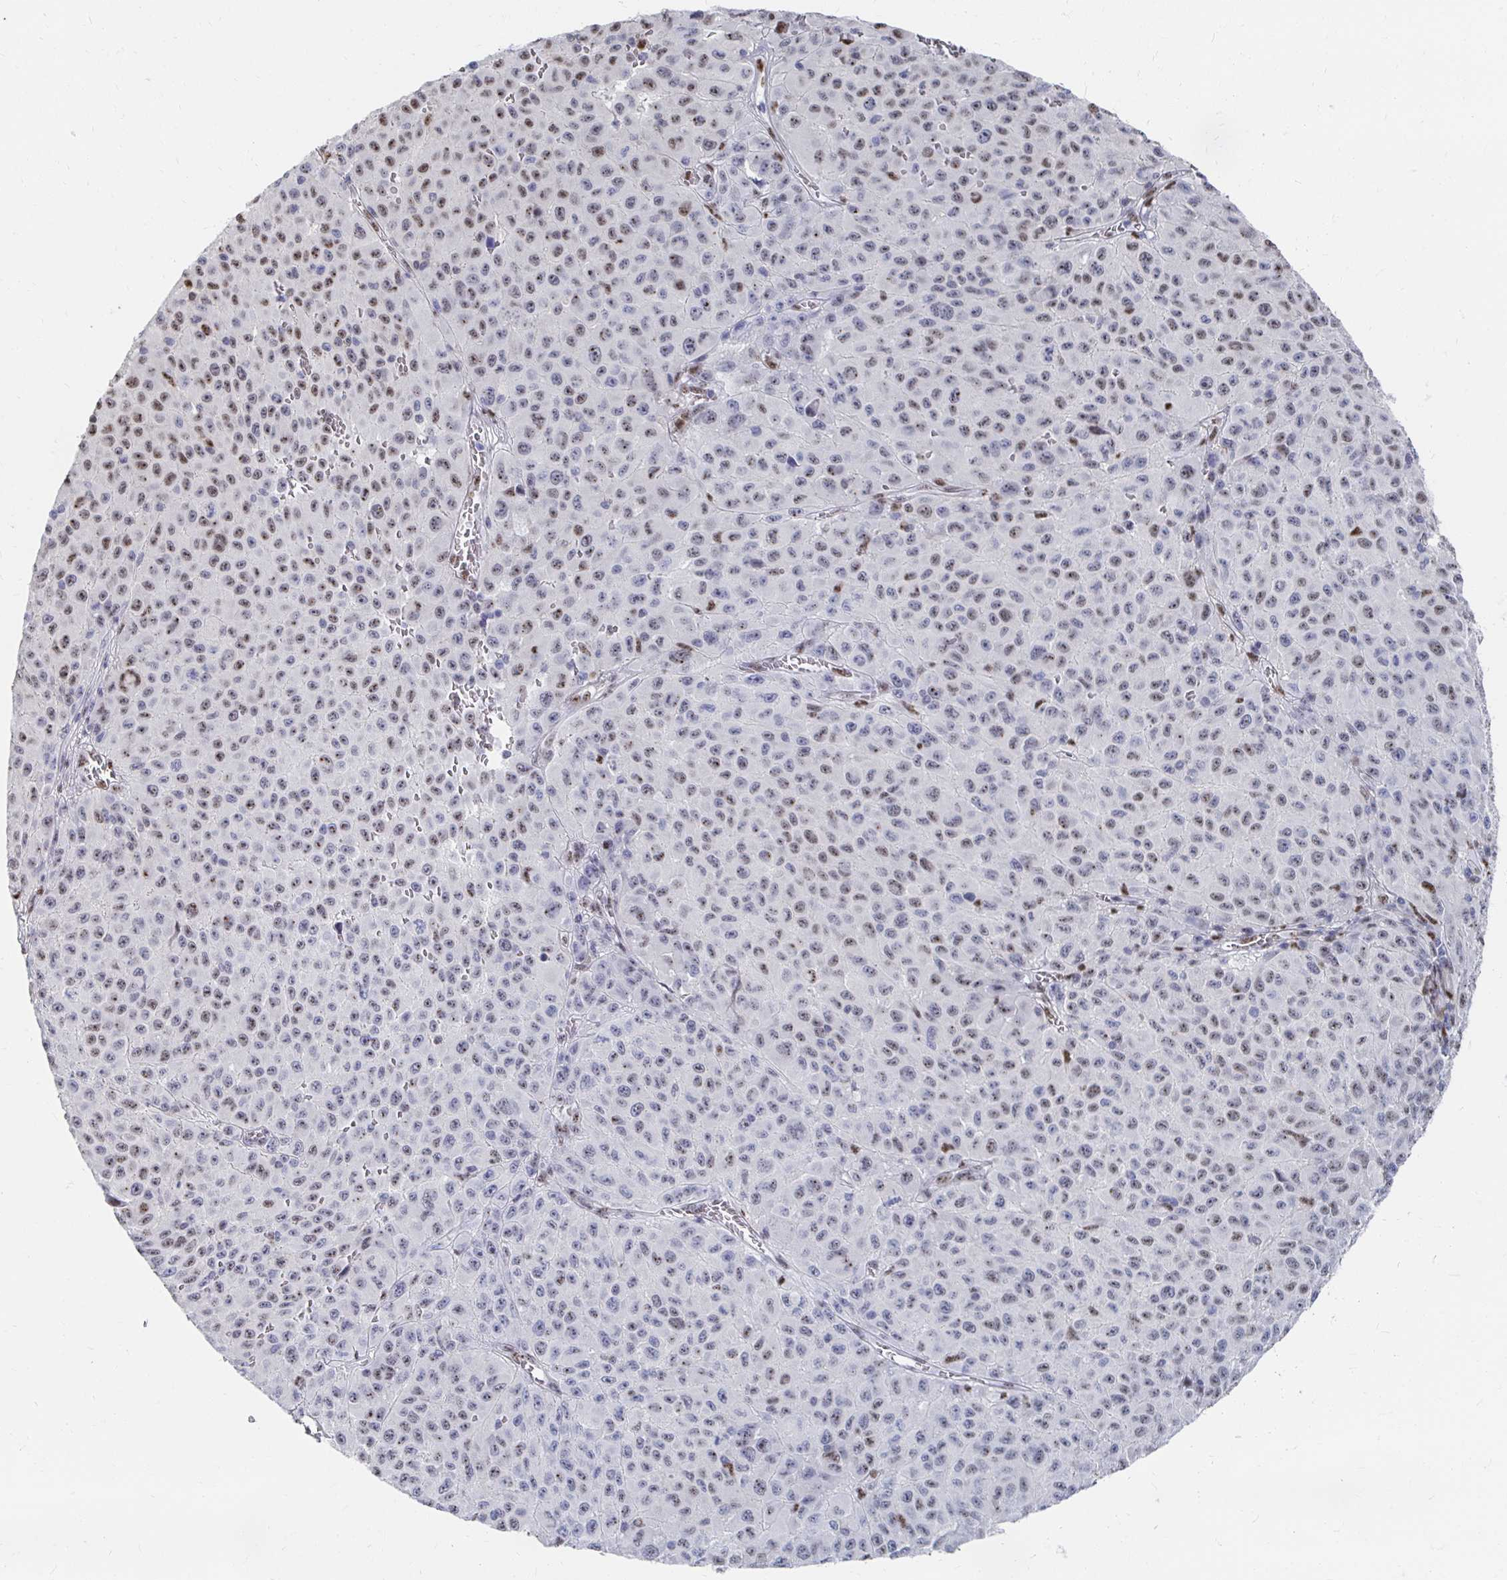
{"staining": {"intensity": "moderate", "quantity": "25%-75%", "location": "nuclear"}, "tissue": "melanoma", "cell_type": "Tumor cells", "image_type": "cancer", "snomed": [{"axis": "morphology", "description": "Malignant melanoma, NOS"}, {"axis": "topography", "description": "Skin"}], "caption": "Immunohistochemistry of malignant melanoma displays medium levels of moderate nuclear positivity in about 25%-75% of tumor cells.", "gene": "CLIC3", "patient": {"sex": "male", "age": 73}}